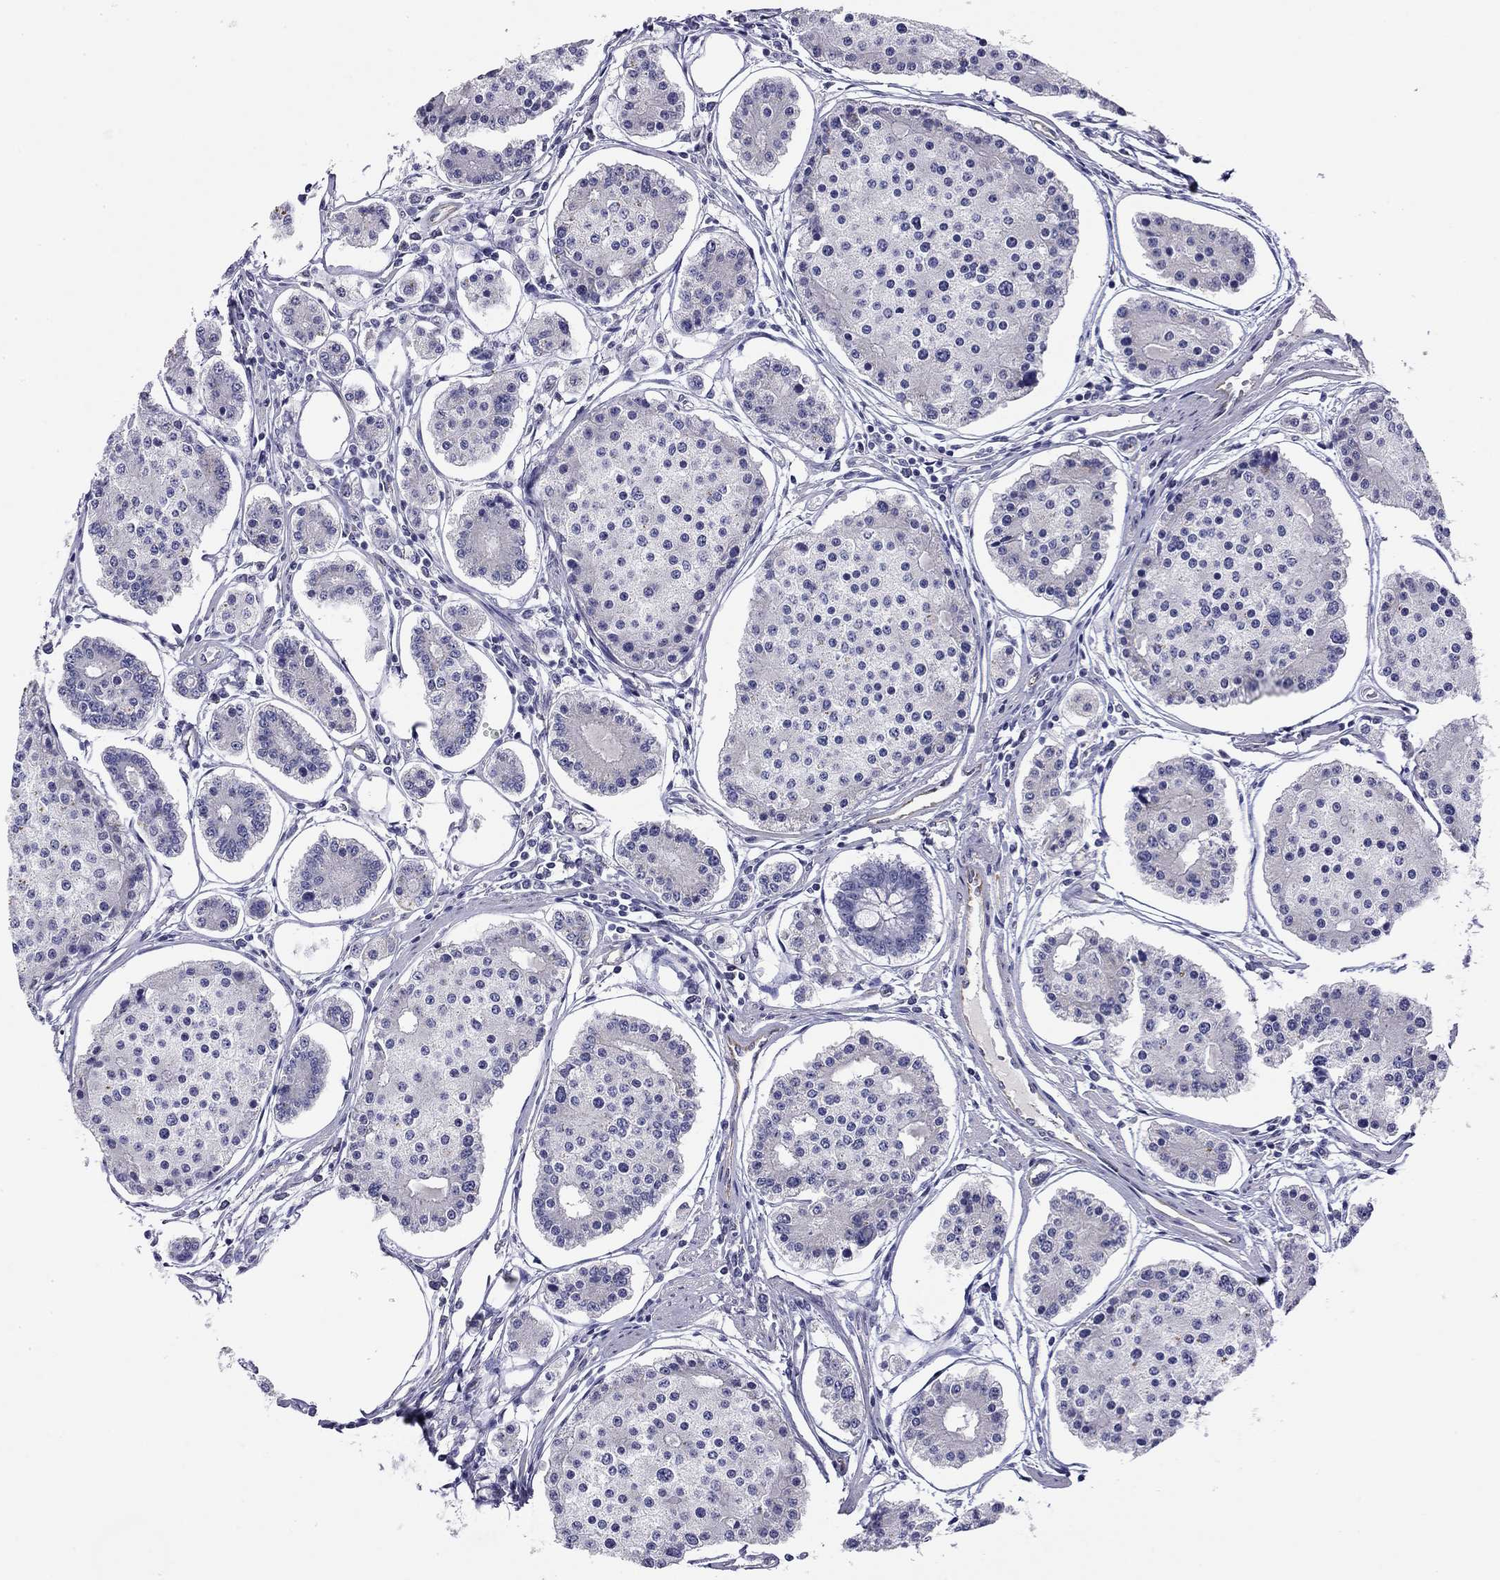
{"staining": {"intensity": "negative", "quantity": "none", "location": "none"}, "tissue": "carcinoid", "cell_type": "Tumor cells", "image_type": "cancer", "snomed": [{"axis": "morphology", "description": "Carcinoid, malignant, NOS"}, {"axis": "topography", "description": "Small intestine"}], "caption": "A photomicrograph of carcinoid stained for a protein displays no brown staining in tumor cells.", "gene": "RTL1", "patient": {"sex": "female", "age": 65}}